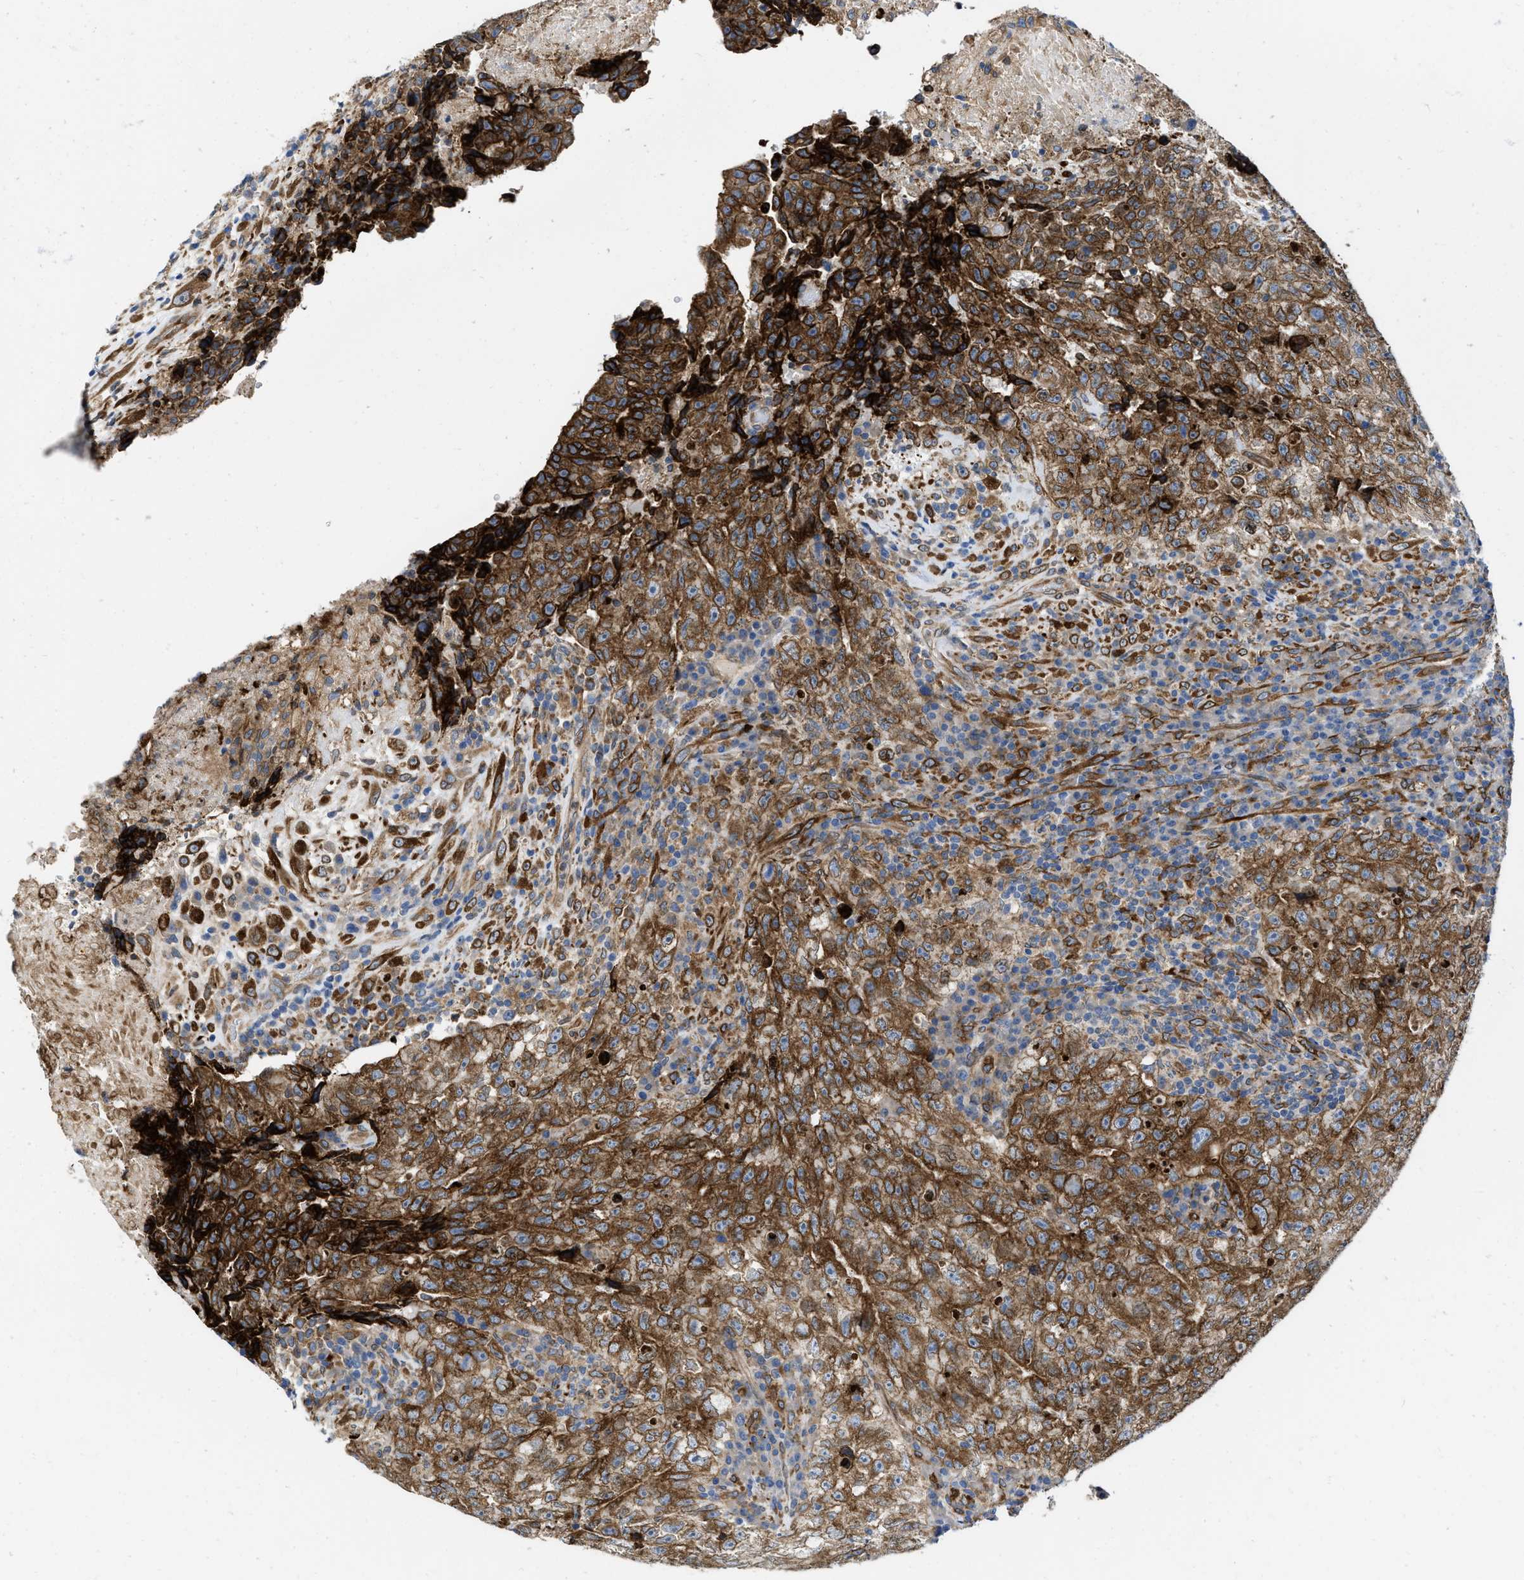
{"staining": {"intensity": "strong", "quantity": ">75%", "location": "cytoplasmic/membranous"}, "tissue": "testis cancer", "cell_type": "Tumor cells", "image_type": "cancer", "snomed": [{"axis": "morphology", "description": "Necrosis, NOS"}, {"axis": "morphology", "description": "Carcinoma, Embryonal, NOS"}, {"axis": "topography", "description": "Testis"}], "caption": "Human testis cancer (embryonal carcinoma) stained for a protein (brown) reveals strong cytoplasmic/membranous positive staining in approximately >75% of tumor cells.", "gene": "ERLIN2", "patient": {"sex": "male", "age": 19}}